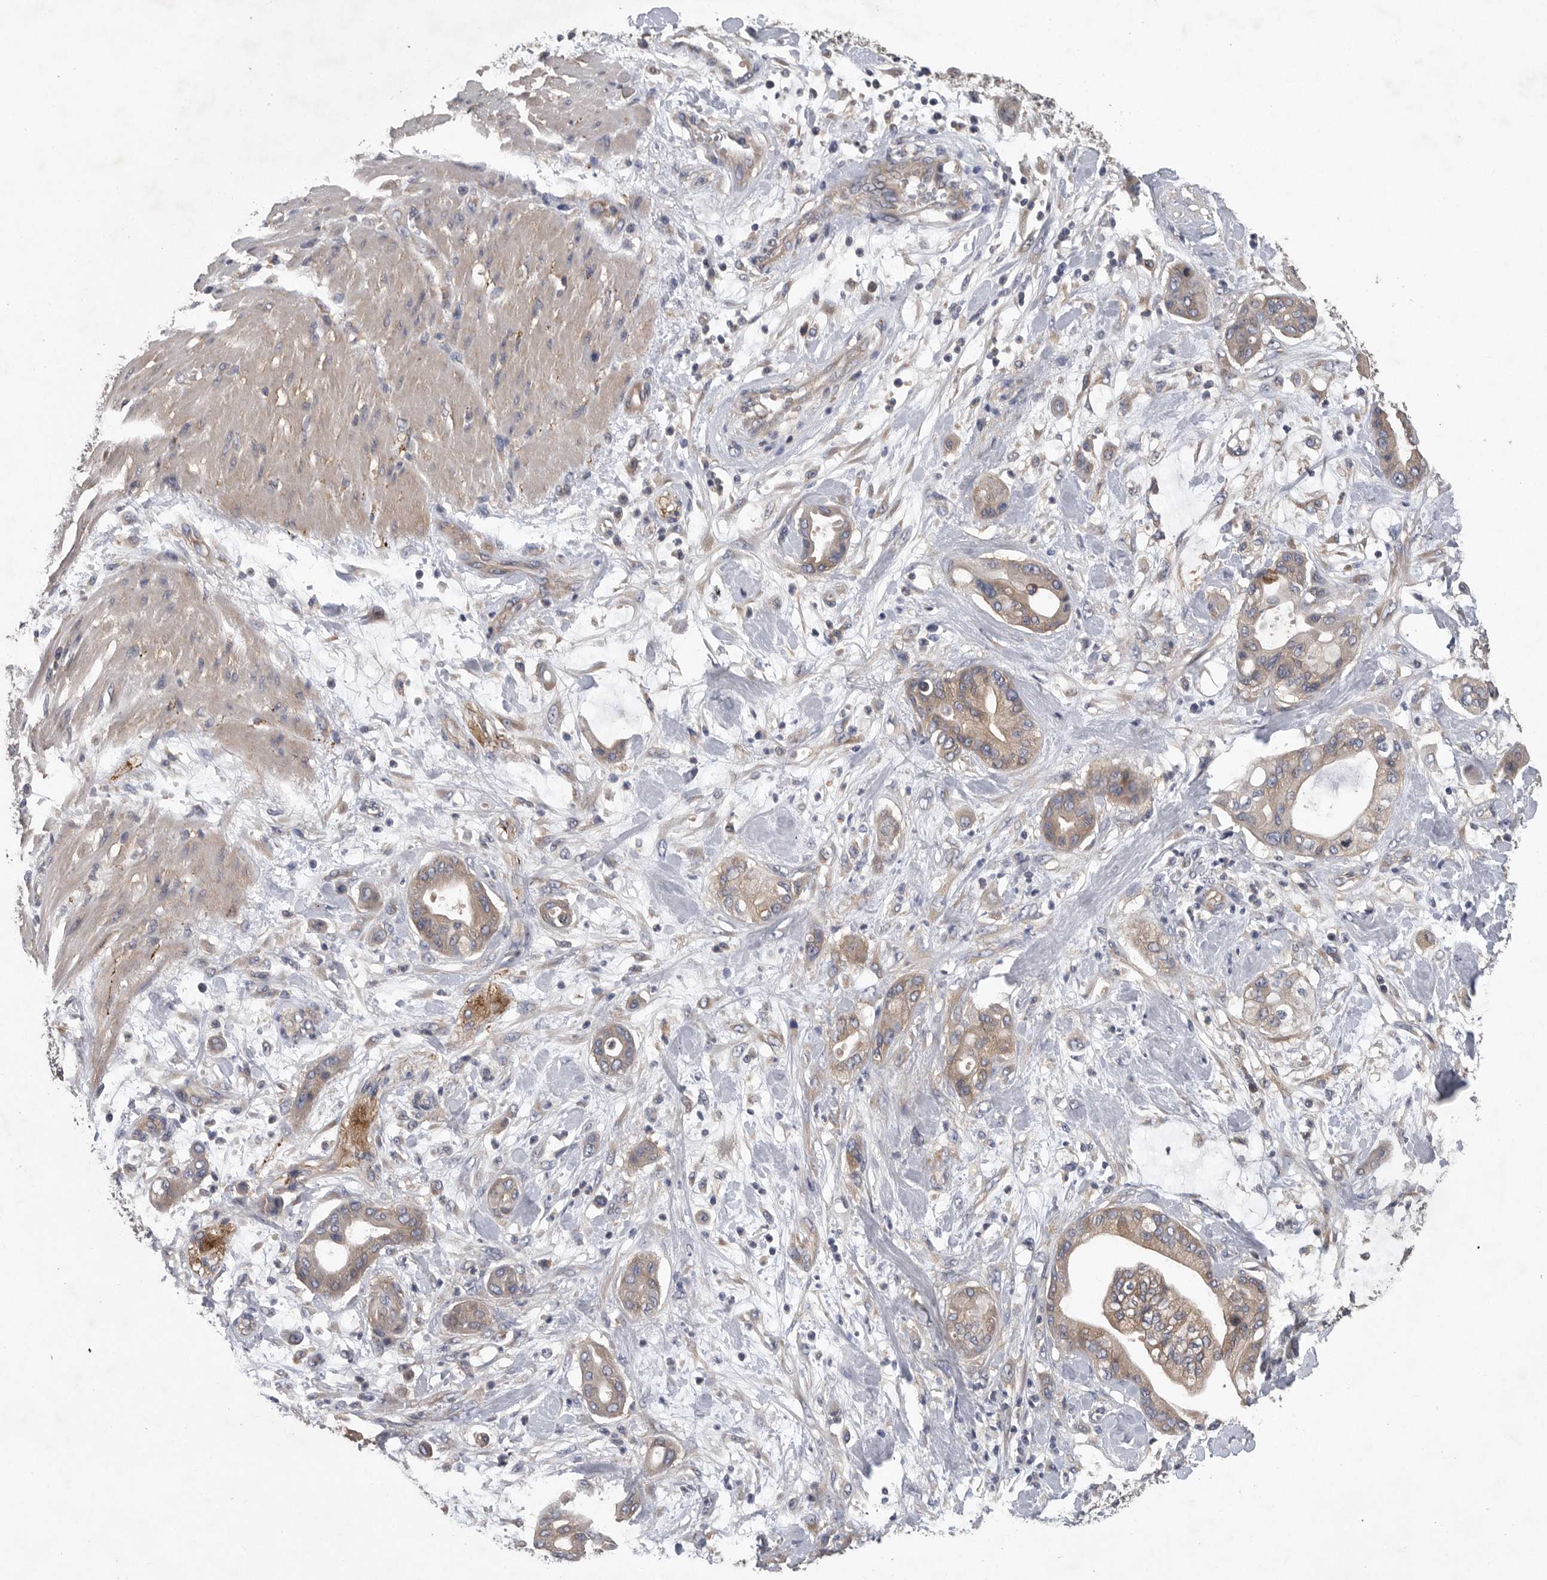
{"staining": {"intensity": "moderate", "quantity": ">75%", "location": "cytoplasmic/membranous"}, "tissue": "pancreatic cancer", "cell_type": "Tumor cells", "image_type": "cancer", "snomed": [{"axis": "morphology", "description": "Adenocarcinoma, NOS"}, {"axis": "morphology", "description": "Adenocarcinoma, metastatic, NOS"}, {"axis": "topography", "description": "Lymph node"}, {"axis": "topography", "description": "Pancreas"}, {"axis": "topography", "description": "Duodenum"}], "caption": "Protein staining of pancreatic cancer tissue exhibits moderate cytoplasmic/membranous positivity in approximately >75% of tumor cells.", "gene": "OXR1", "patient": {"sex": "female", "age": 64}}